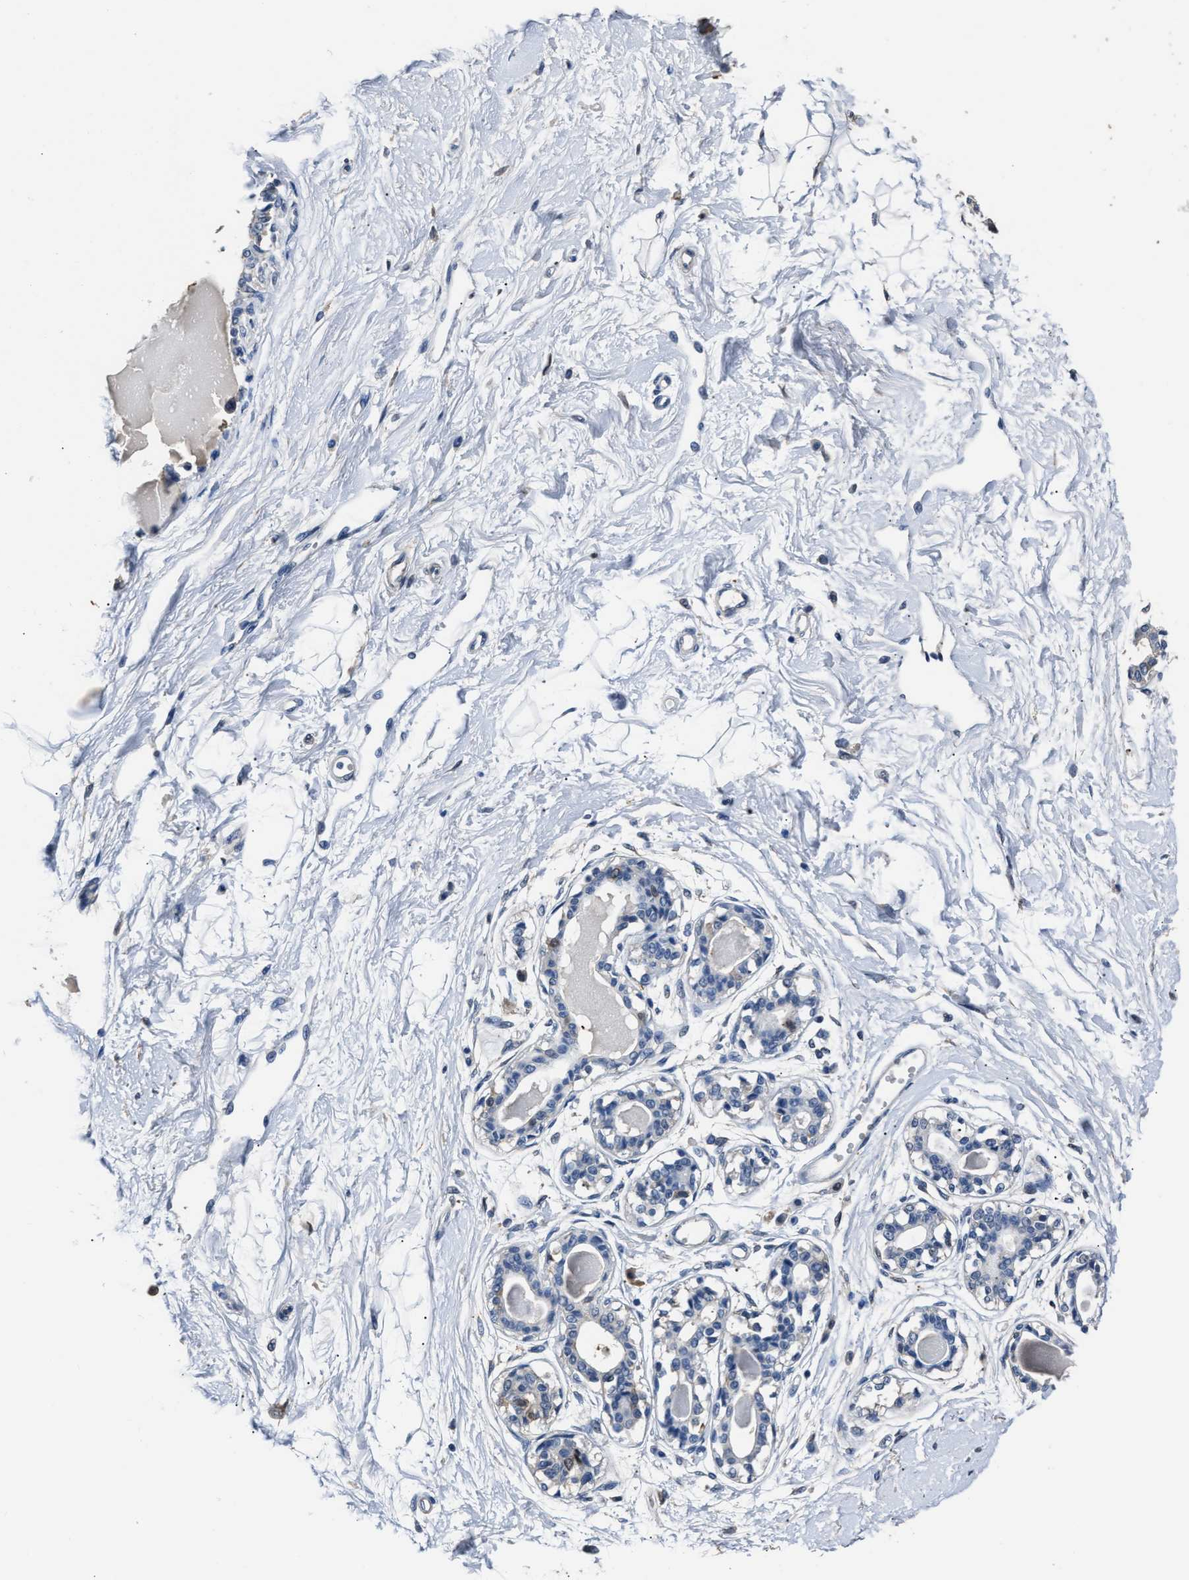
{"staining": {"intensity": "weak", "quantity": "25%-75%", "location": "cytoplasmic/membranous"}, "tissue": "breast", "cell_type": "Adipocytes", "image_type": "normal", "snomed": [{"axis": "morphology", "description": "Normal tissue, NOS"}, {"axis": "topography", "description": "Breast"}], "caption": "The image displays a brown stain indicating the presence of a protein in the cytoplasmic/membranous of adipocytes in breast. The staining was performed using DAB, with brown indicating positive protein expression. Nuclei are stained blue with hematoxylin.", "gene": "GSTP1", "patient": {"sex": "female", "age": 45}}